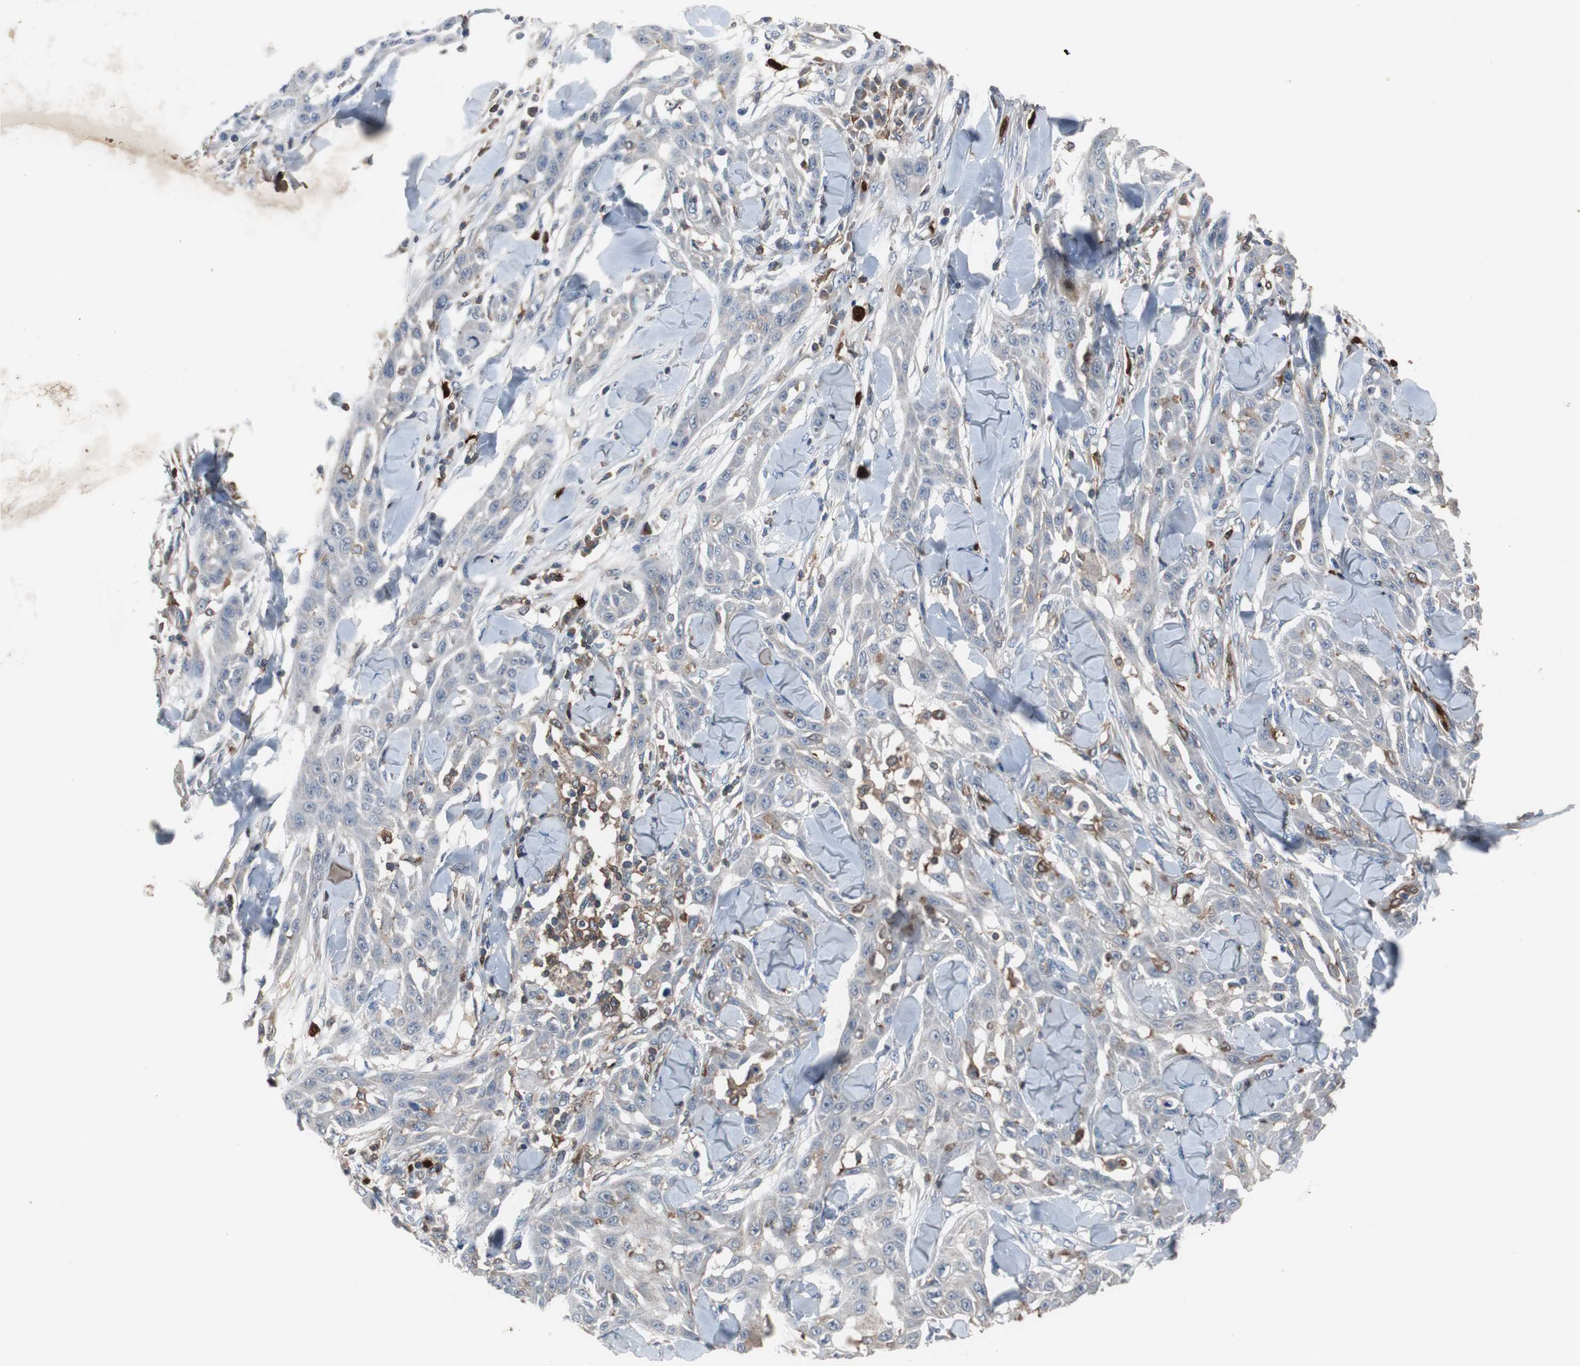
{"staining": {"intensity": "negative", "quantity": "none", "location": "none"}, "tissue": "skin cancer", "cell_type": "Tumor cells", "image_type": "cancer", "snomed": [{"axis": "morphology", "description": "Squamous cell carcinoma, NOS"}, {"axis": "topography", "description": "Skin"}], "caption": "The photomicrograph displays no significant positivity in tumor cells of skin cancer.", "gene": "CALB2", "patient": {"sex": "male", "age": 24}}